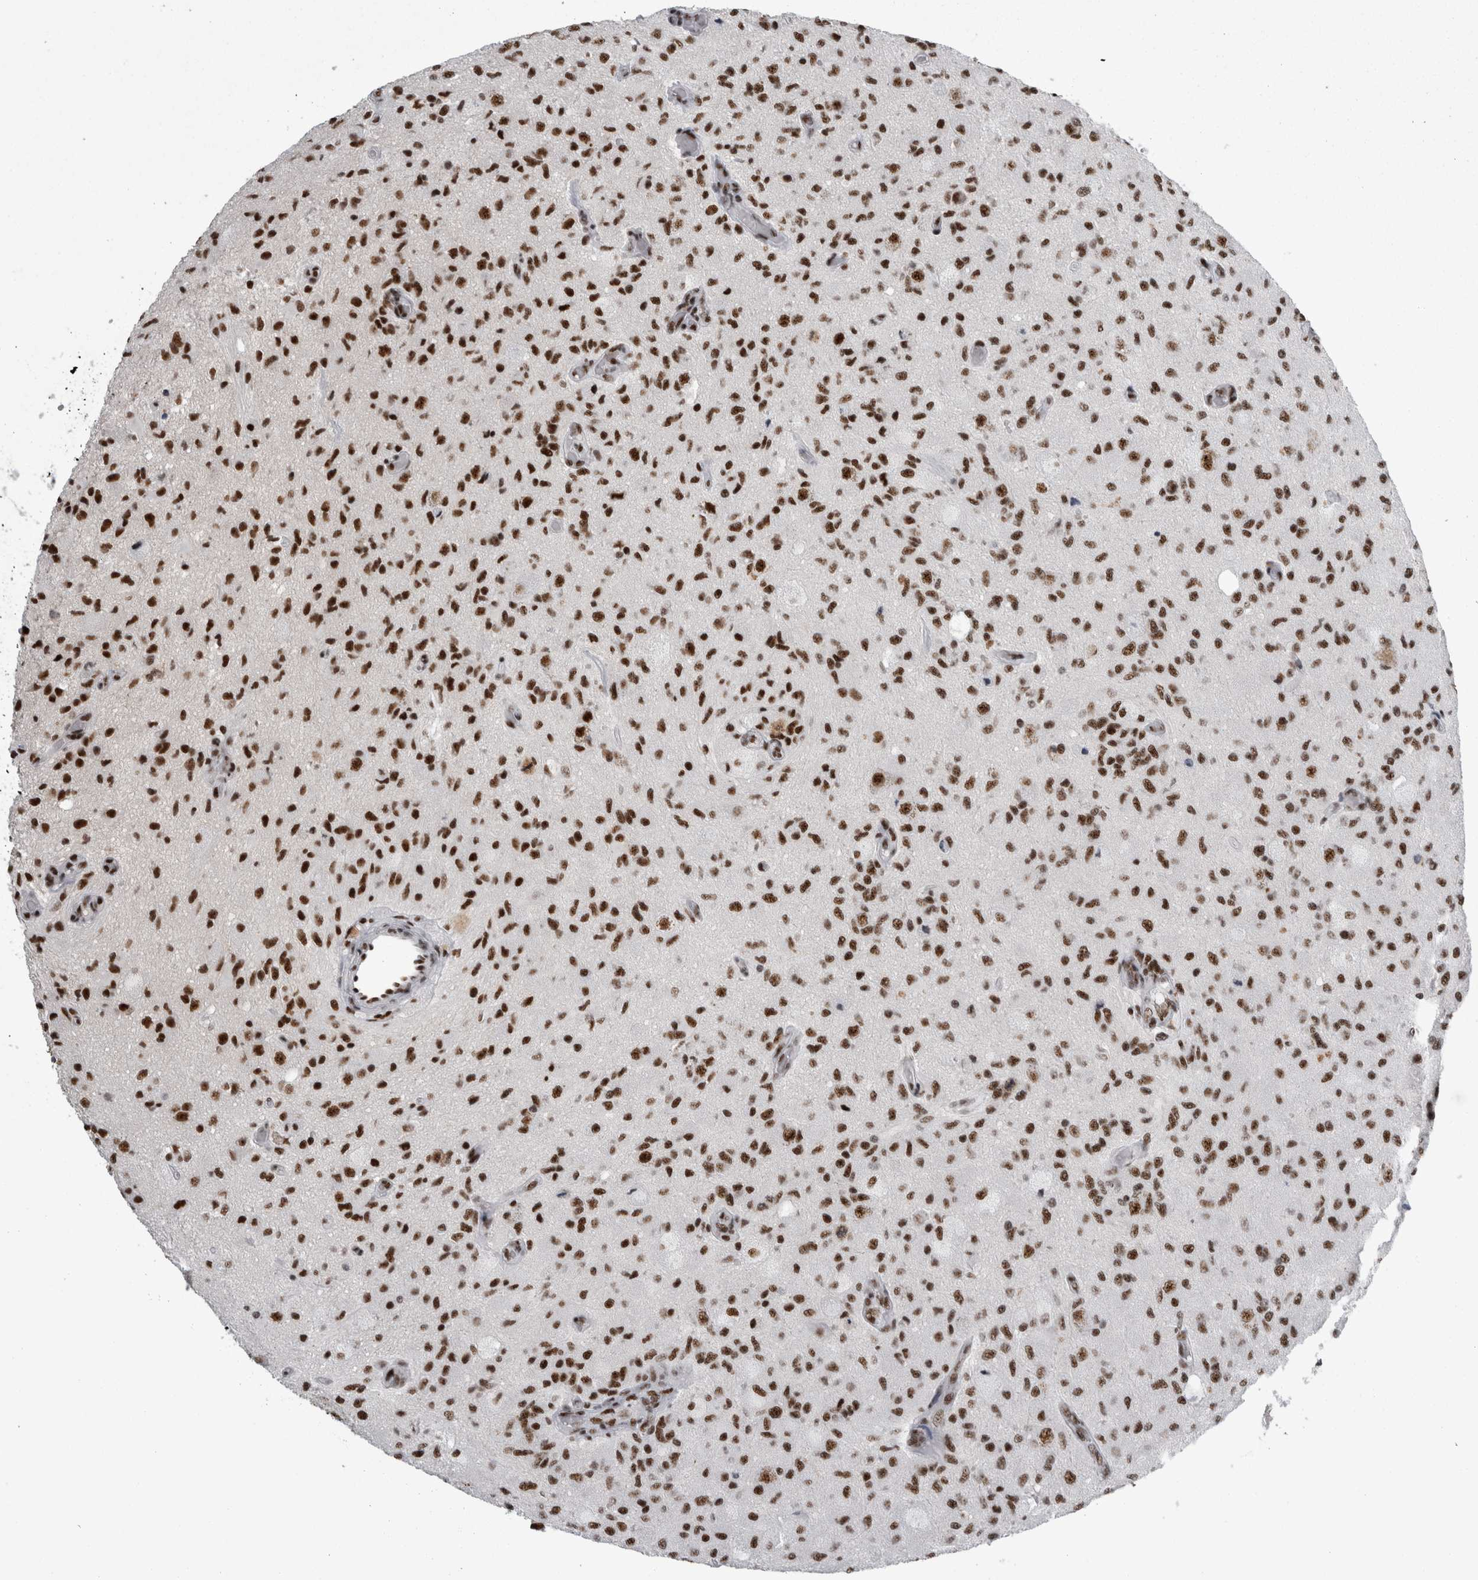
{"staining": {"intensity": "strong", "quantity": ">75%", "location": "nuclear"}, "tissue": "glioma", "cell_type": "Tumor cells", "image_type": "cancer", "snomed": [{"axis": "morphology", "description": "Normal tissue, NOS"}, {"axis": "morphology", "description": "Glioma, malignant, High grade"}, {"axis": "topography", "description": "Cerebral cortex"}], "caption": "Immunohistochemistry (IHC) histopathology image of human high-grade glioma (malignant) stained for a protein (brown), which demonstrates high levels of strong nuclear staining in approximately >75% of tumor cells.", "gene": "SNRNP40", "patient": {"sex": "male", "age": 77}}